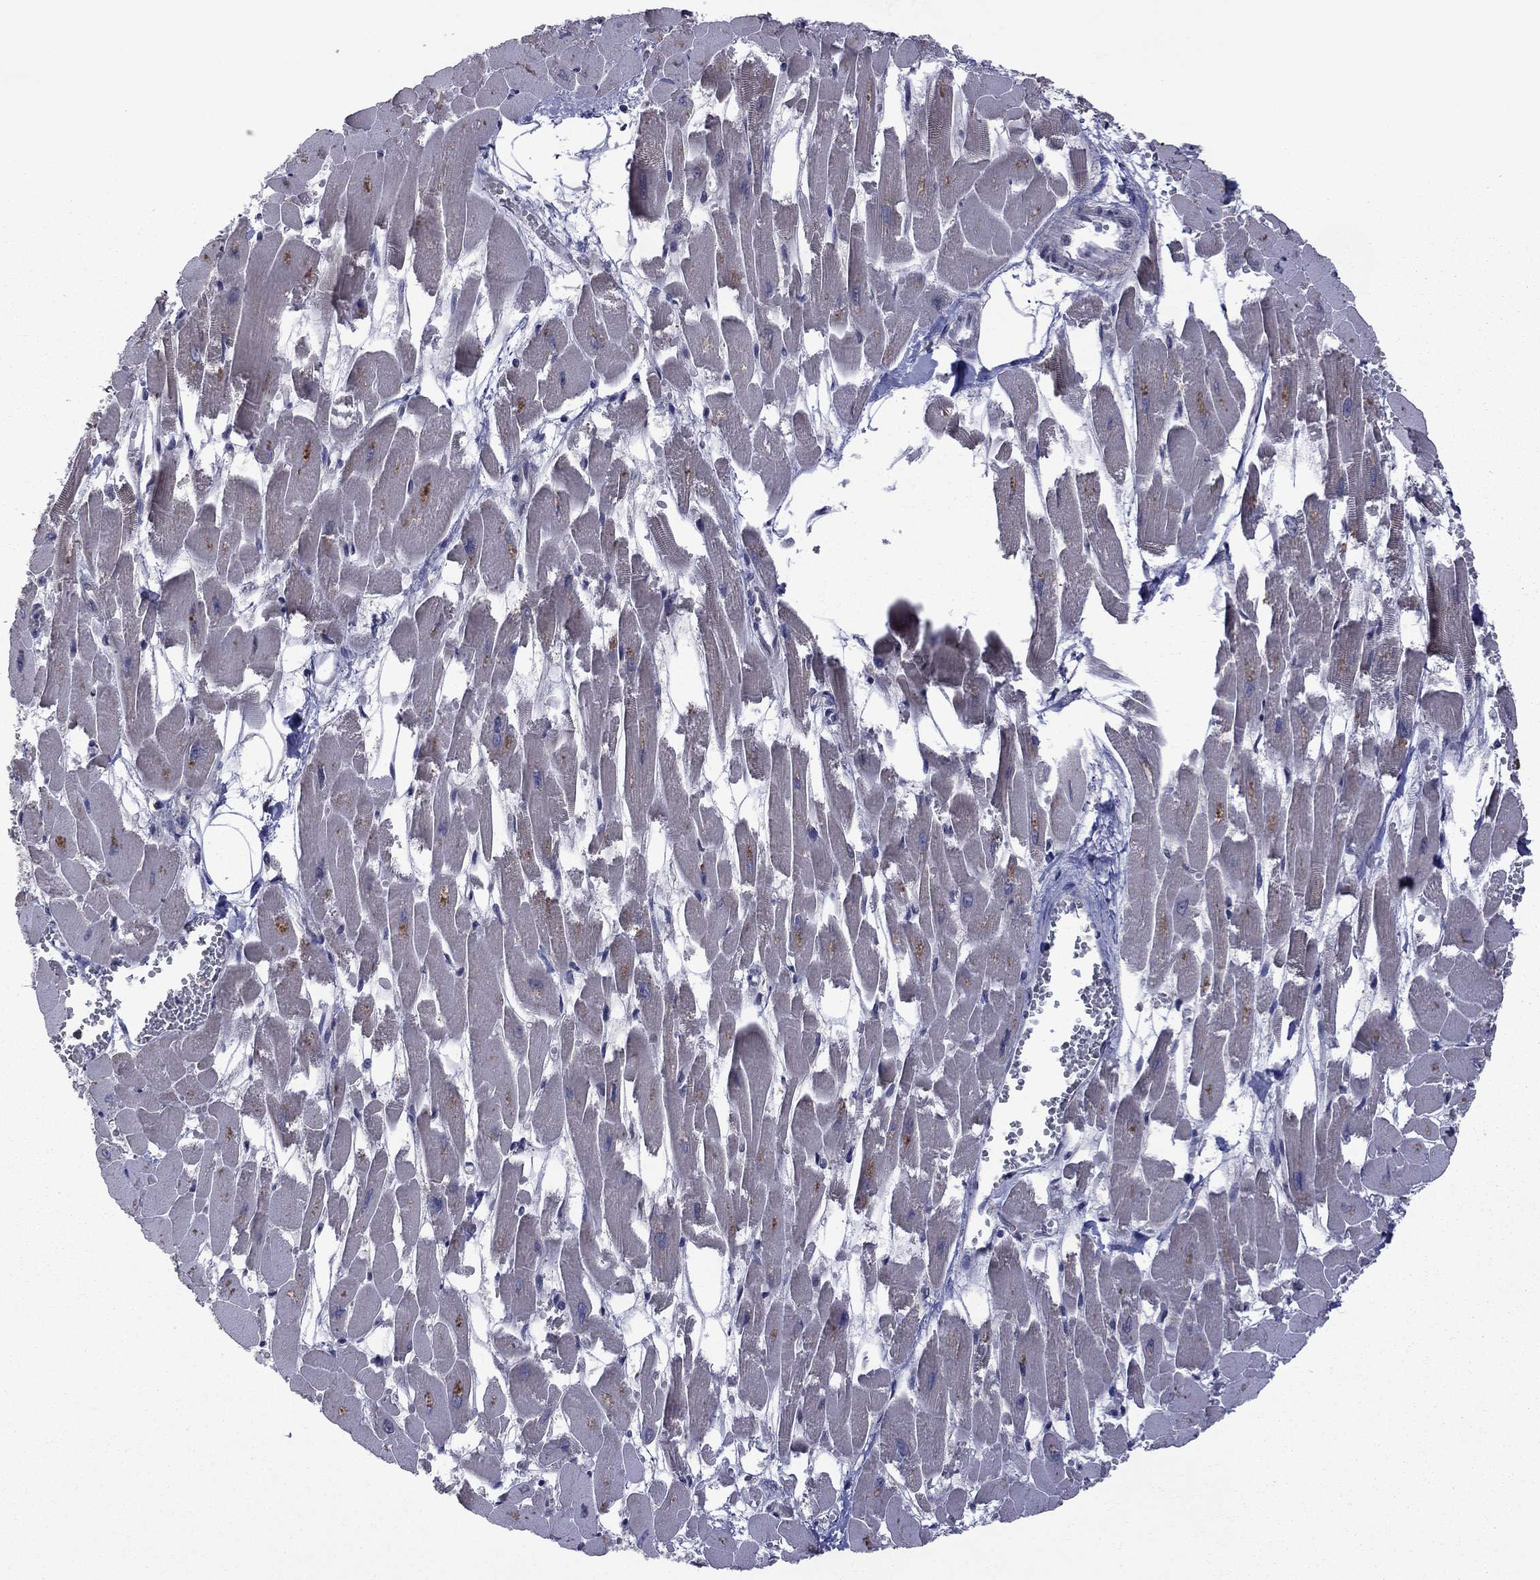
{"staining": {"intensity": "moderate", "quantity": "25%-75%", "location": "cytoplasmic/membranous"}, "tissue": "heart muscle", "cell_type": "Cardiomyocytes", "image_type": "normal", "snomed": [{"axis": "morphology", "description": "Normal tissue, NOS"}, {"axis": "topography", "description": "Heart"}], "caption": "Moderate cytoplasmic/membranous staining is present in about 25%-75% of cardiomyocytes in normal heart muscle. (IHC, brightfield microscopy, high magnification).", "gene": "GPAA1", "patient": {"sex": "female", "age": 52}}